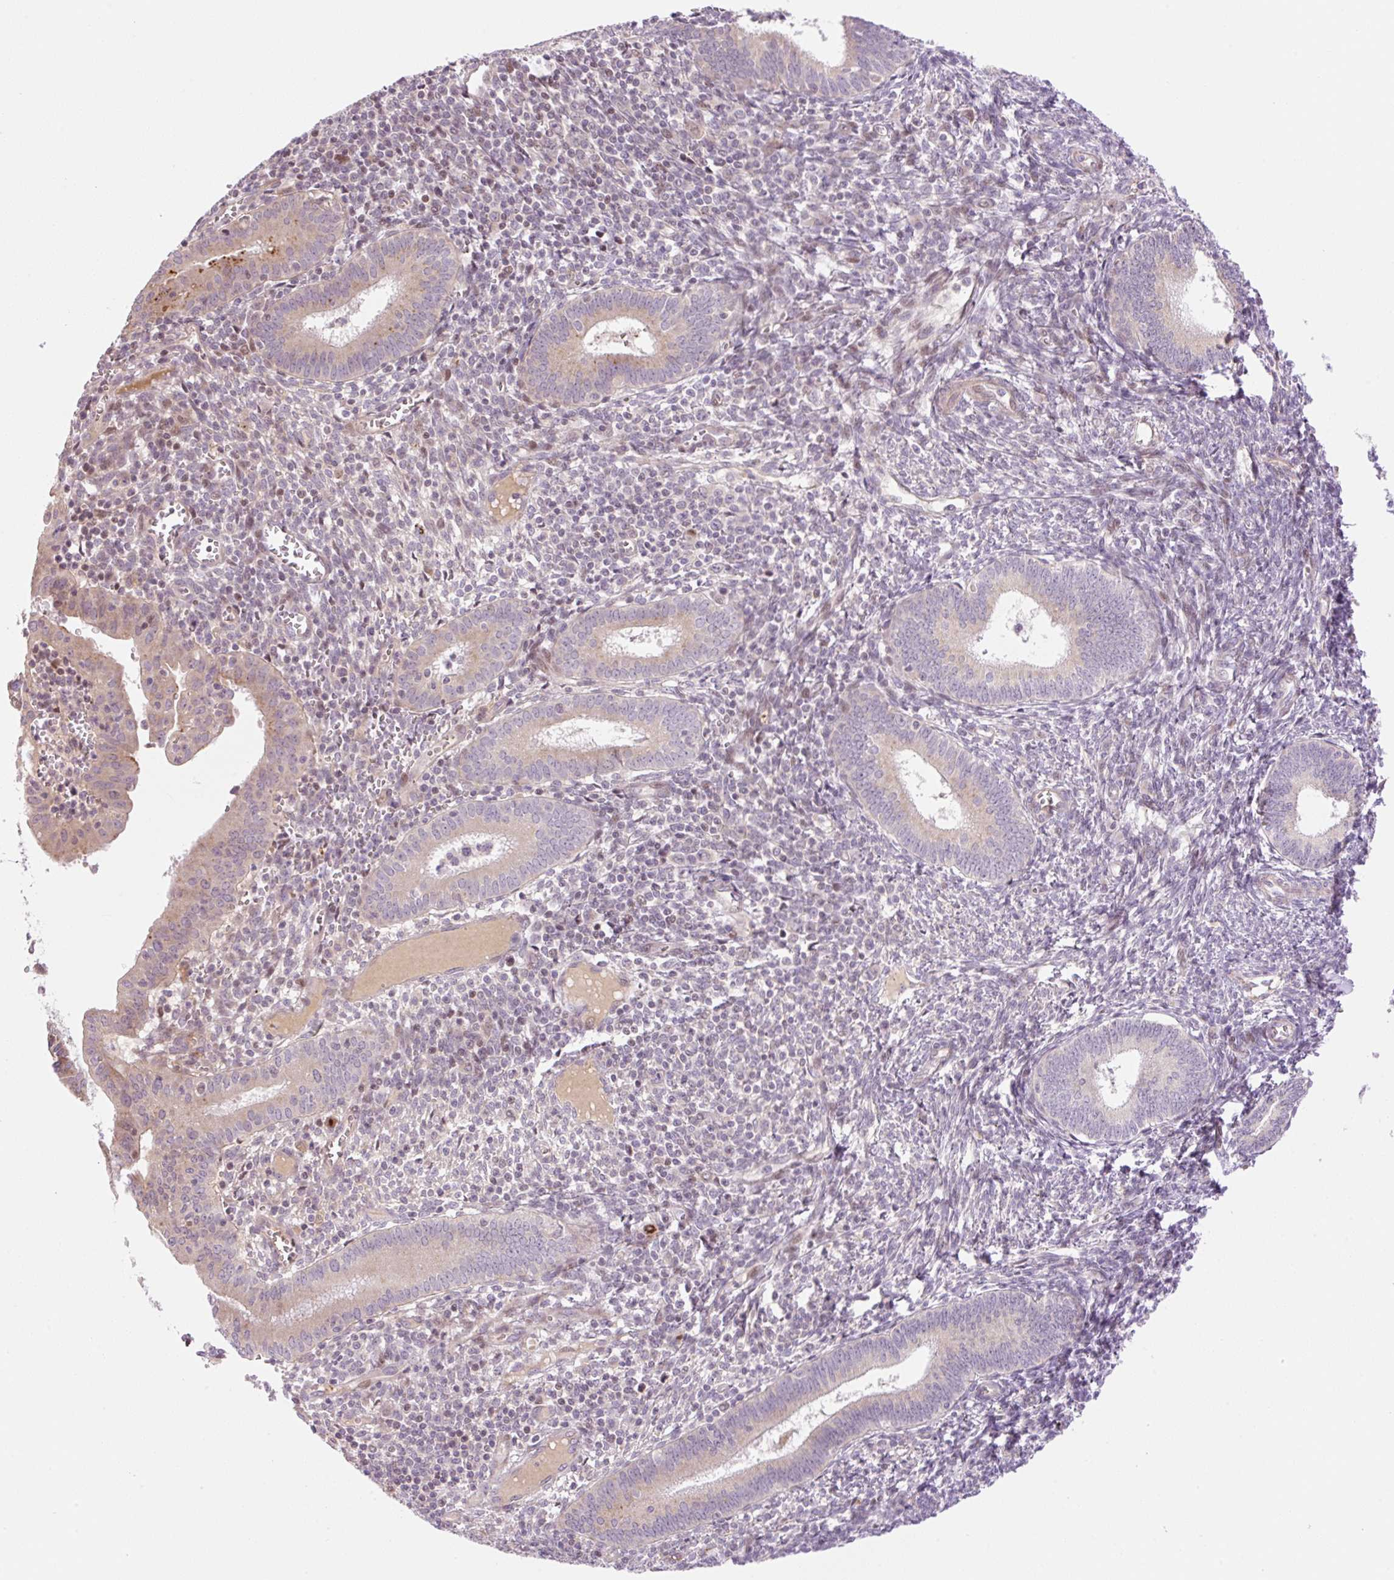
{"staining": {"intensity": "weak", "quantity": "<25%", "location": "cytoplasmic/membranous"}, "tissue": "endometrium", "cell_type": "Cells in endometrial stroma", "image_type": "normal", "snomed": [{"axis": "morphology", "description": "Normal tissue, NOS"}, {"axis": "topography", "description": "Endometrium"}], "caption": "Immunohistochemistry of unremarkable endometrium exhibits no staining in cells in endometrial stroma.", "gene": "ZNF394", "patient": {"sex": "female", "age": 41}}